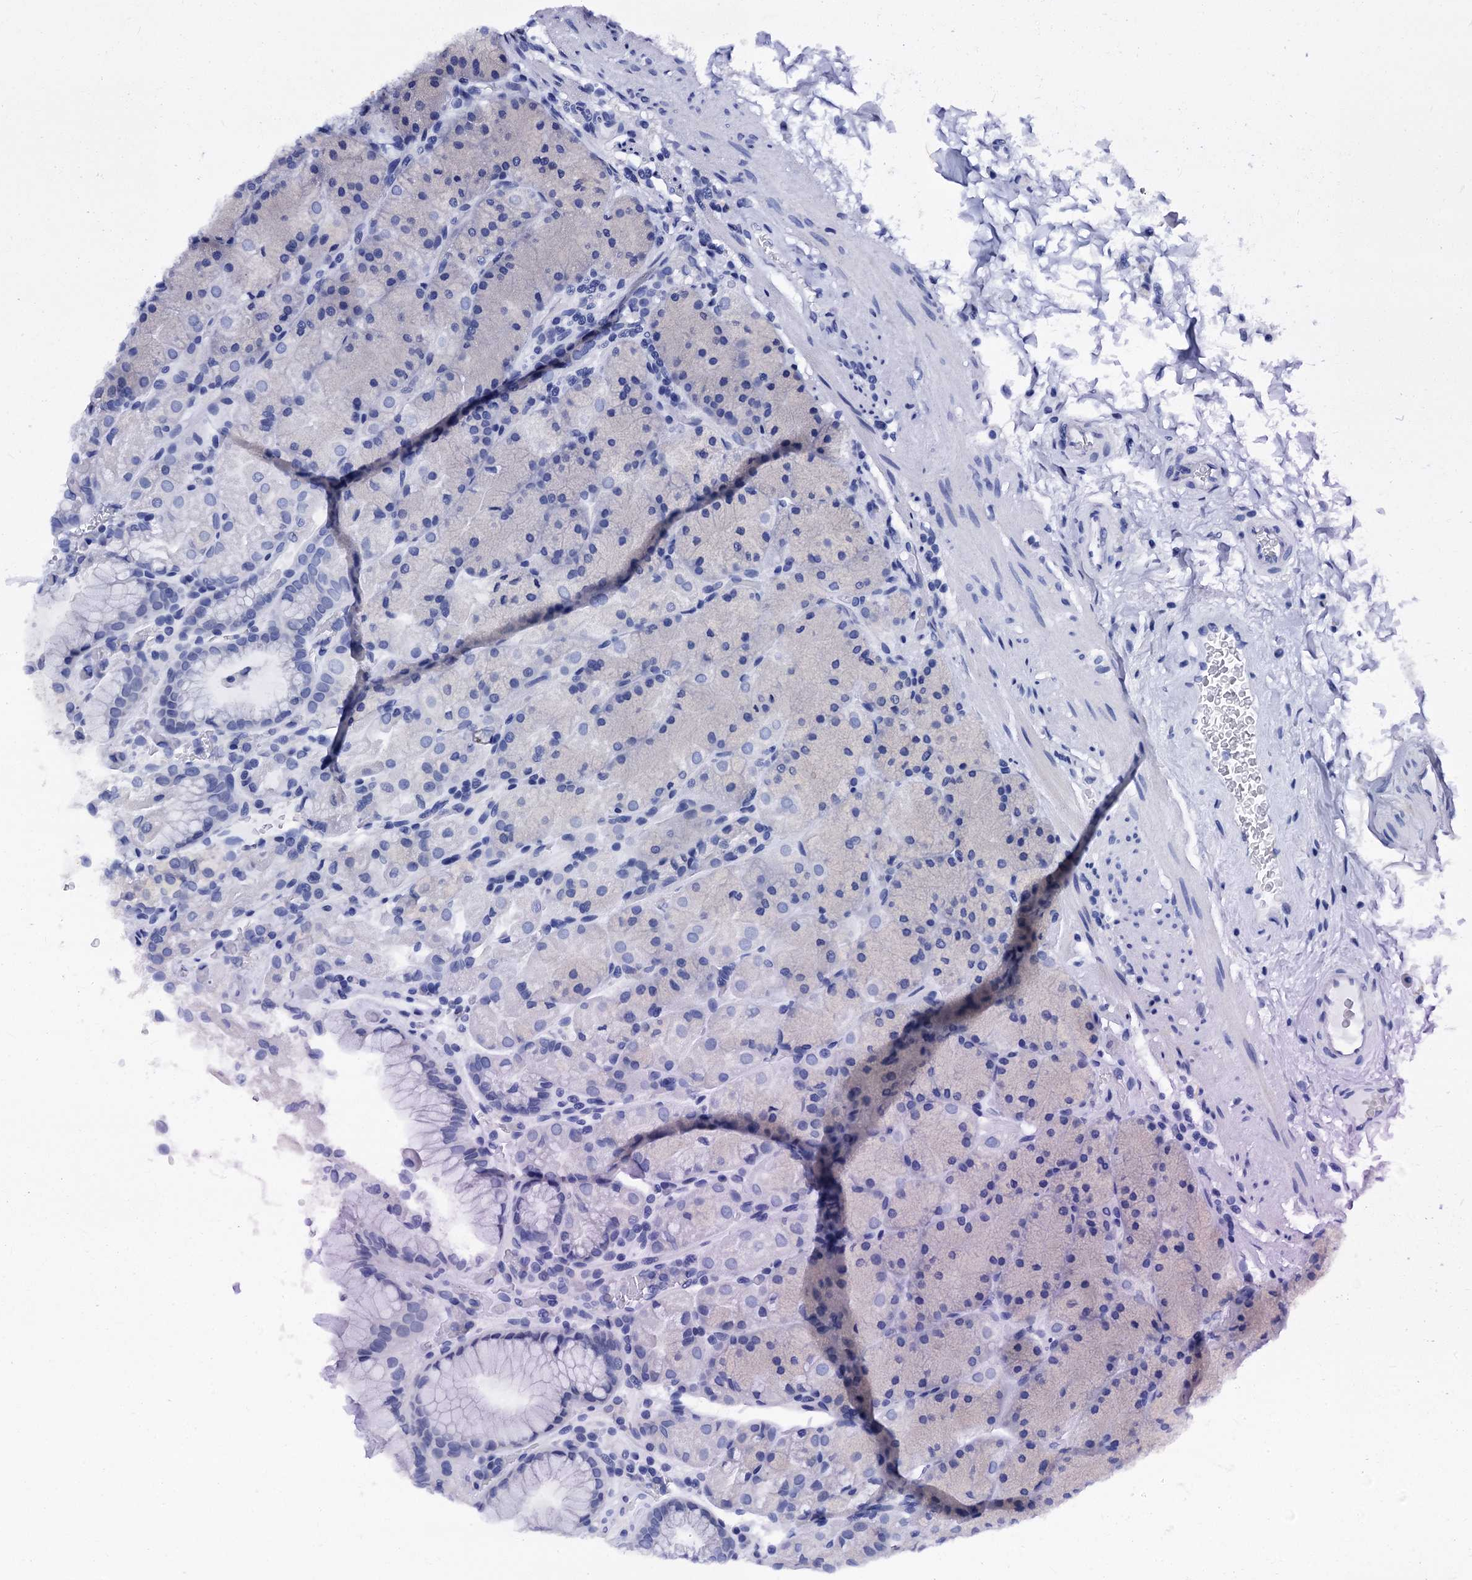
{"staining": {"intensity": "negative", "quantity": "none", "location": "none"}, "tissue": "stomach", "cell_type": "Glandular cells", "image_type": "normal", "snomed": [{"axis": "morphology", "description": "Normal tissue, NOS"}, {"axis": "topography", "description": "Stomach, upper"}, {"axis": "topography", "description": "Stomach, lower"}], "caption": "The IHC image has no significant staining in glandular cells of stomach.", "gene": "MYBPC3", "patient": {"sex": "male", "age": 67}}